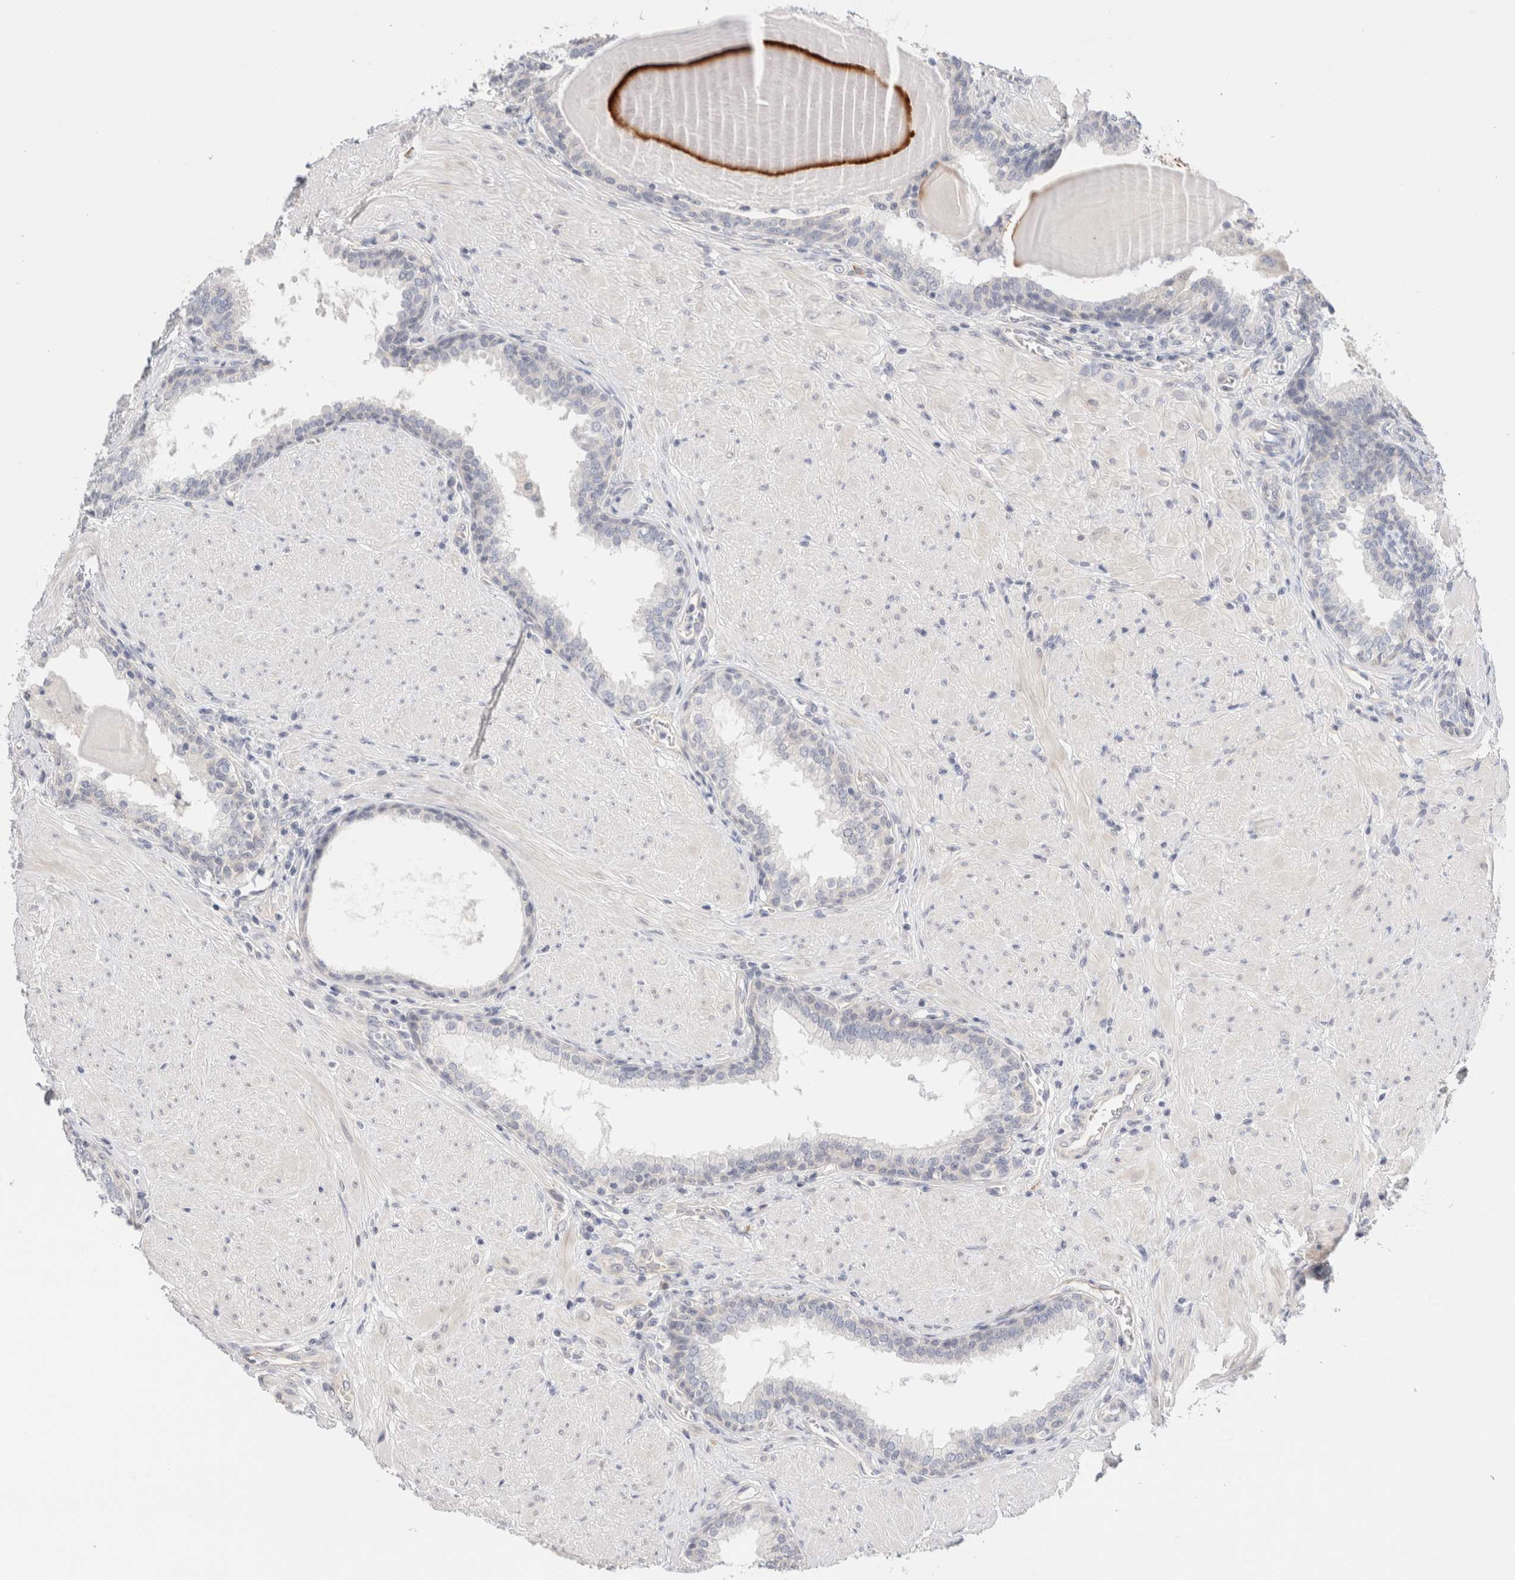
{"staining": {"intensity": "negative", "quantity": "none", "location": "none"}, "tissue": "prostate", "cell_type": "Glandular cells", "image_type": "normal", "snomed": [{"axis": "morphology", "description": "Normal tissue, NOS"}, {"axis": "topography", "description": "Prostate"}], "caption": "DAB (3,3'-diaminobenzidine) immunohistochemical staining of normal prostate reveals no significant staining in glandular cells. Brightfield microscopy of immunohistochemistry (IHC) stained with DAB (brown) and hematoxylin (blue), captured at high magnification.", "gene": "SPRTN", "patient": {"sex": "male", "age": 51}}